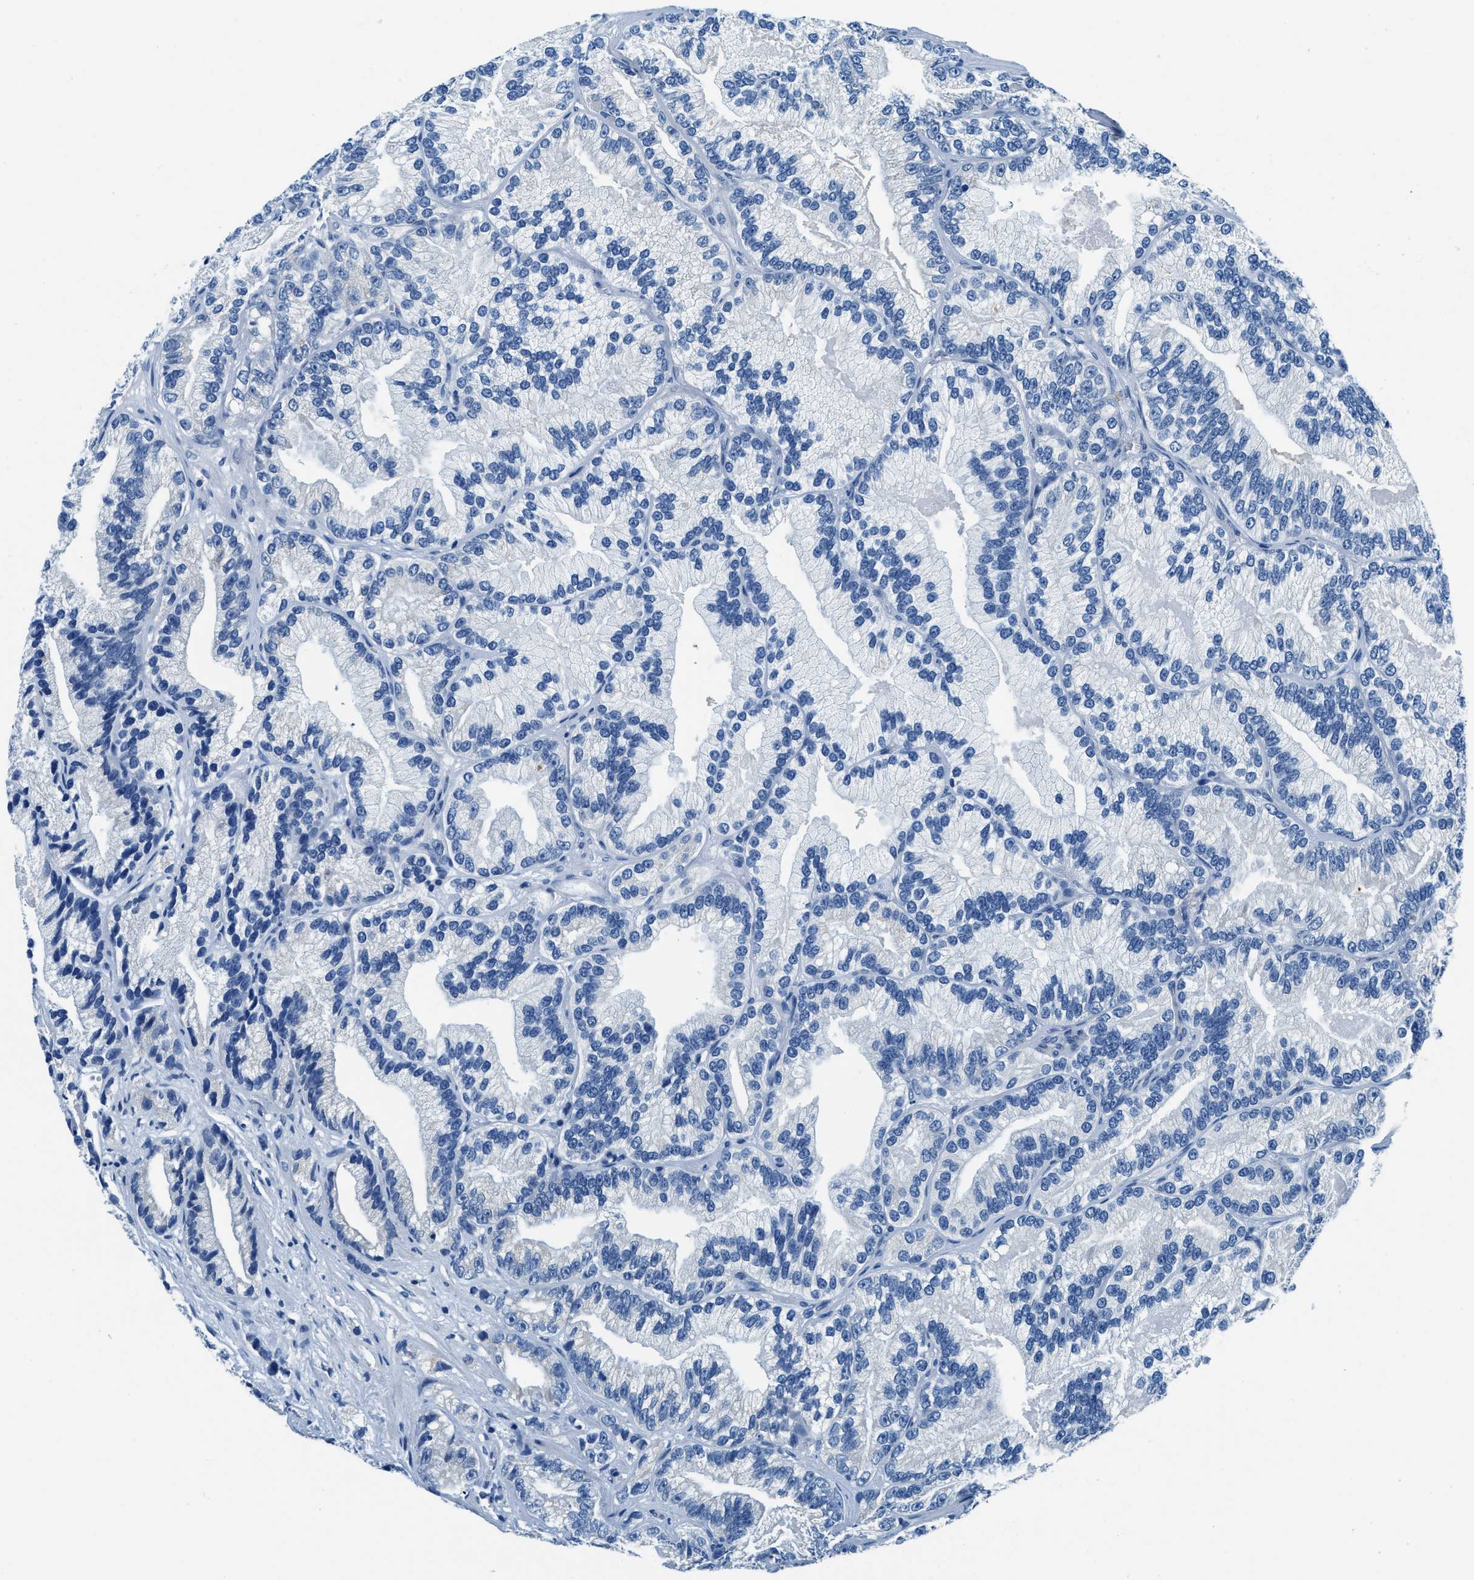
{"staining": {"intensity": "negative", "quantity": "none", "location": "none"}, "tissue": "prostate cancer", "cell_type": "Tumor cells", "image_type": "cancer", "snomed": [{"axis": "morphology", "description": "Adenocarcinoma, Low grade"}, {"axis": "topography", "description": "Prostate"}], "caption": "Immunohistochemistry image of adenocarcinoma (low-grade) (prostate) stained for a protein (brown), which shows no positivity in tumor cells. (DAB immunohistochemistry (IHC), high magnification).", "gene": "UBAC2", "patient": {"sex": "male", "age": 89}}